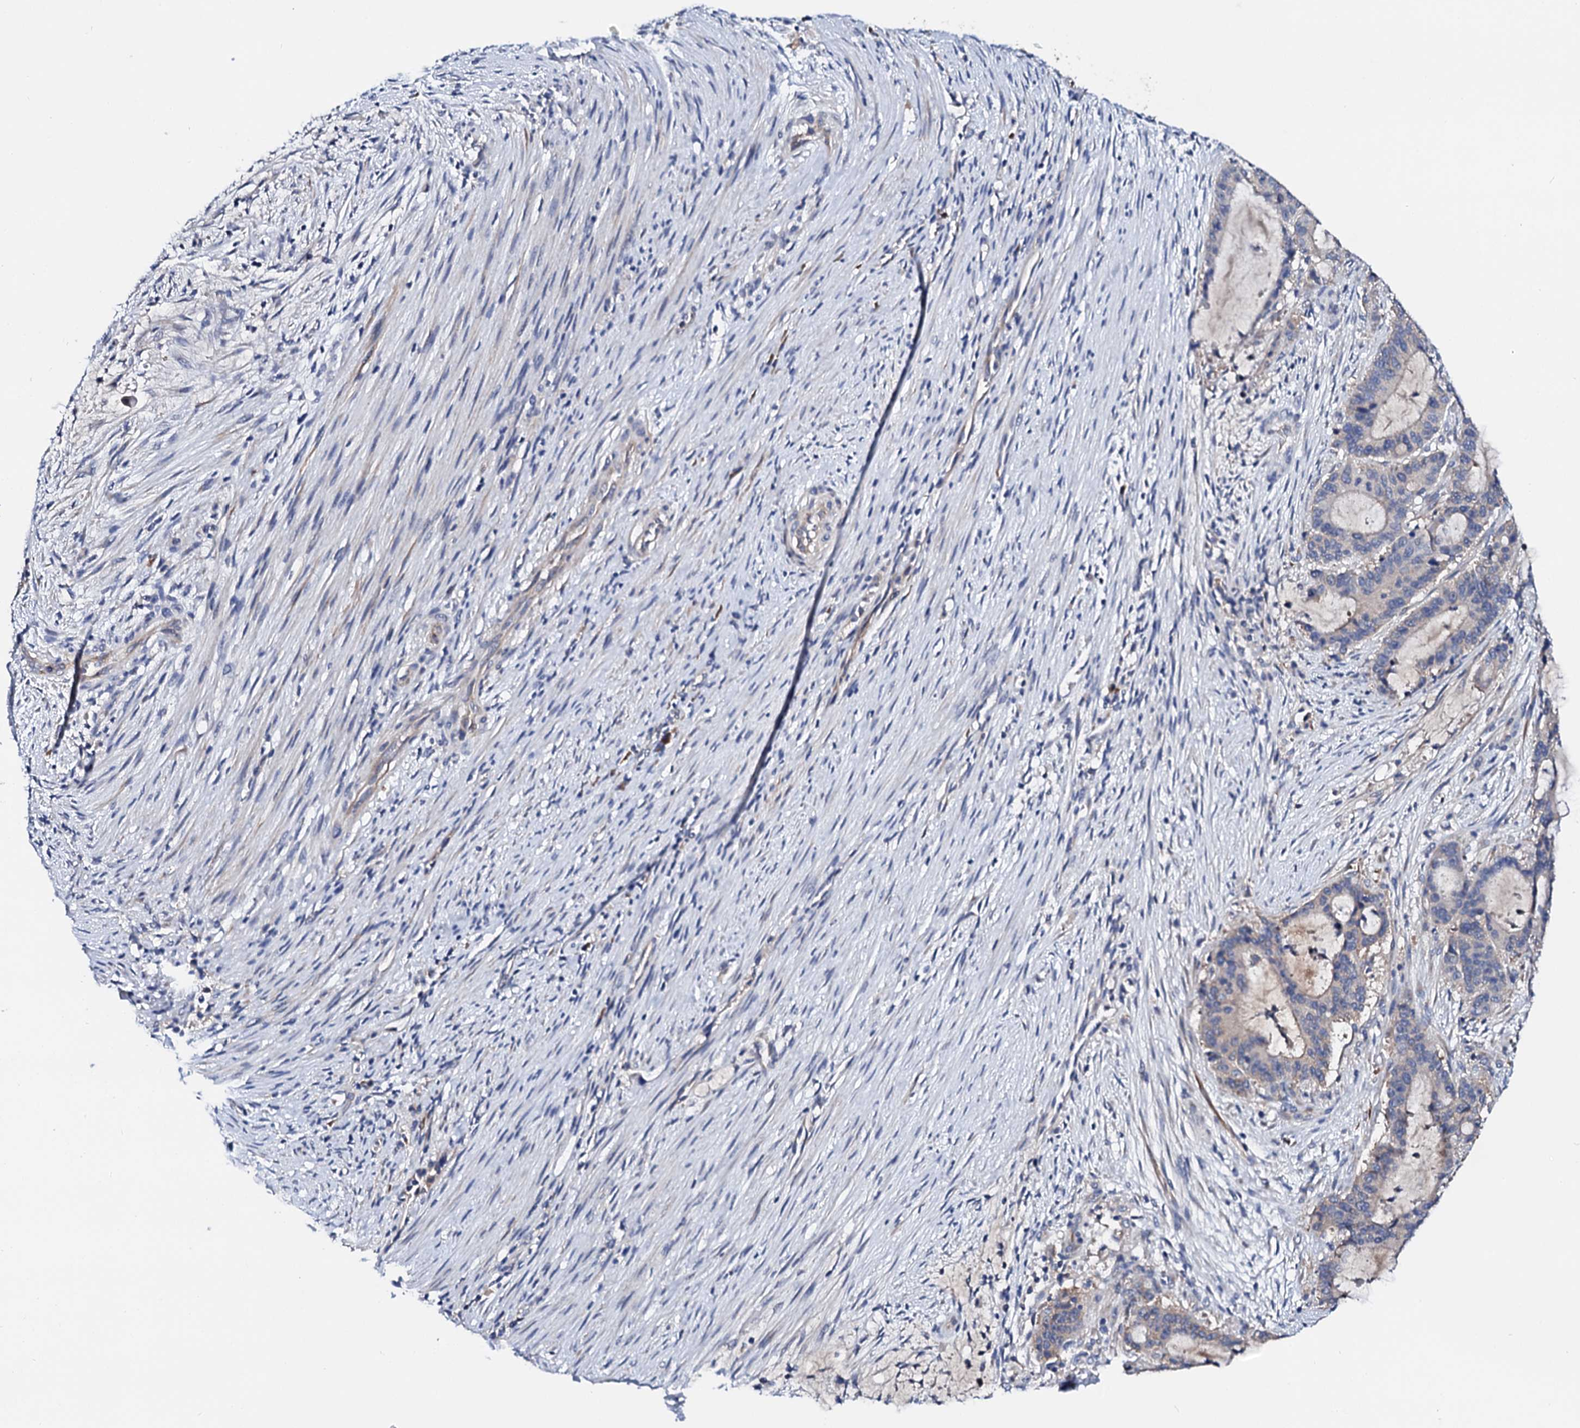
{"staining": {"intensity": "weak", "quantity": "<25%", "location": "cytoplasmic/membranous"}, "tissue": "liver cancer", "cell_type": "Tumor cells", "image_type": "cancer", "snomed": [{"axis": "morphology", "description": "Normal tissue, NOS"}, {"axis": "morphology", "description": "Cholangiocarcinoma"}, {"axis": "topography", "description": "Liver"}, {"axis": "topography", "description": "Peripheral nerve tissue"}], "caption": "Liver cholangiocarcinoma stained for a protein using immunohistochemistry exhibits no expression tumor cells.", "gene": "NUP58", "patient": {"sex": "female", "age": 73}}